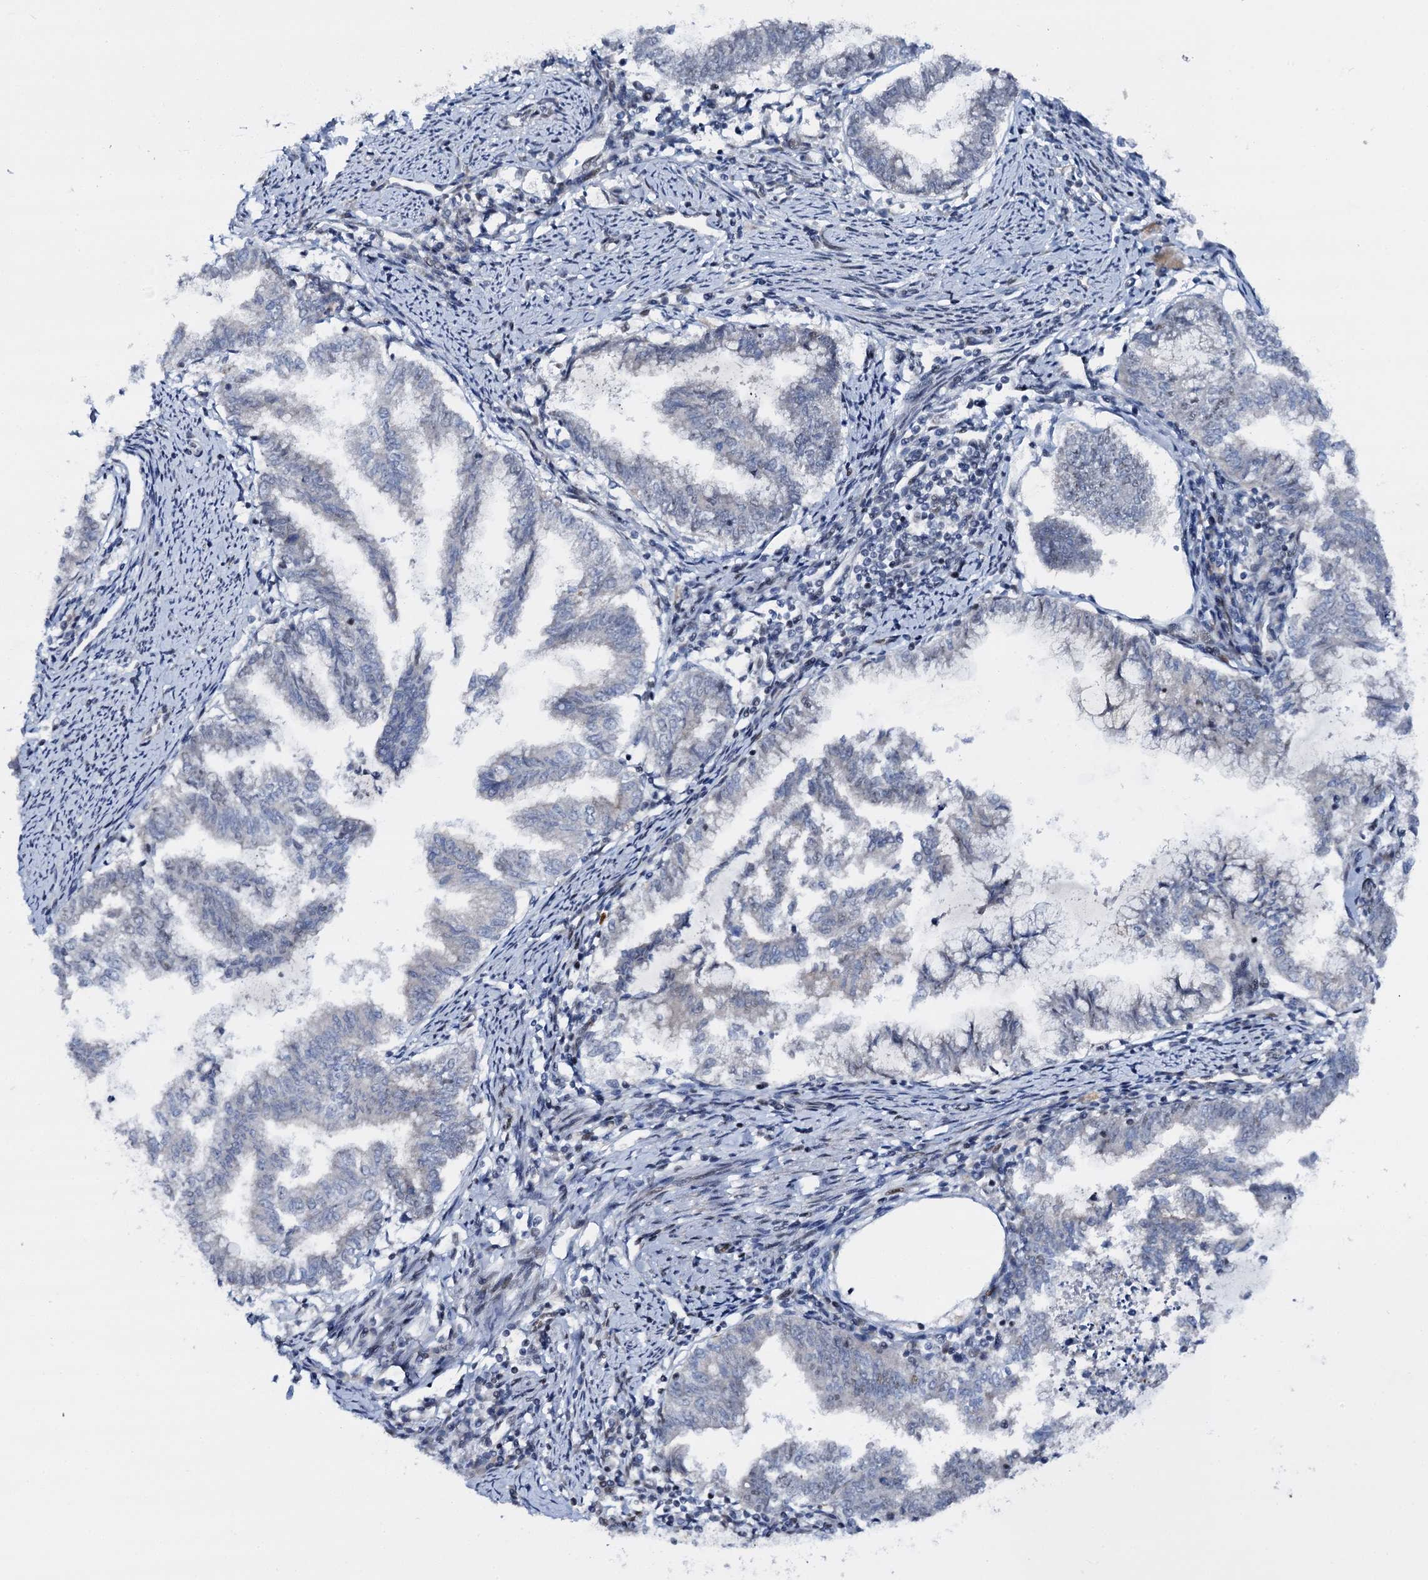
{"staining": {"intensity": "negative", "quantity": "none", "location": "none"}, "tissue": "endometrial cancer", "cell_type": "Tumor cells", "image_type": "cancer", "snomed": [{"axis": "morphology", "description": "Adenocarcinoma, NOS"}, {"axis": "topography", "description": "Endometrium"}], "caption": "IHC histopathology image of human endometrial adenocarcinoma stained for a protein (brown), which exhibits no staining in tumor cells.", "gene": "RUFY2", "patient": {"sex": "female", "age": 79}}